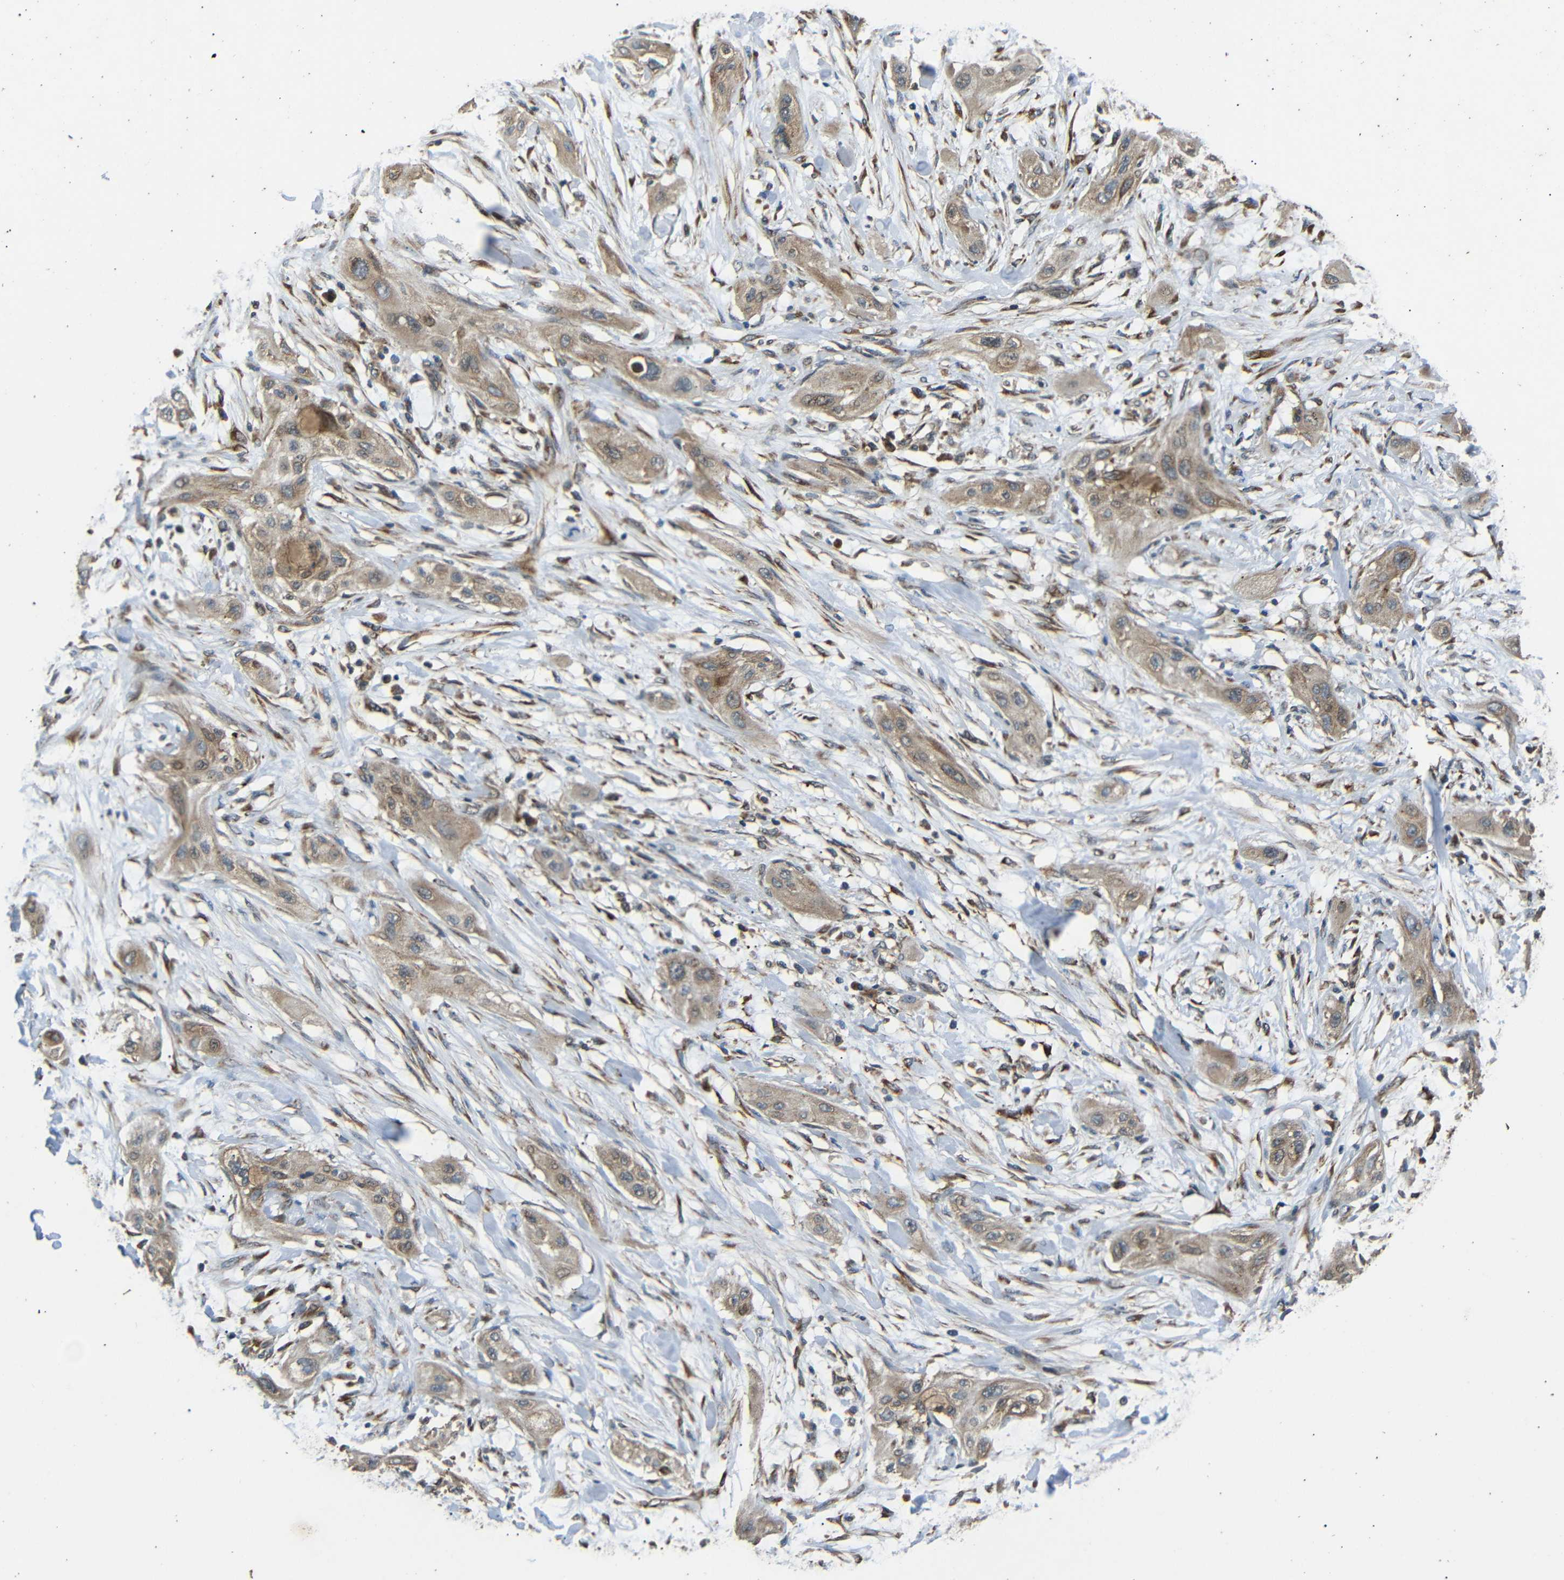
{"staining": {"intensity": "moderate", "quantity": ">75%", "location": "cytoplasmic/membranous"}, "tissue": "lung cancer", "cell_type": "Tumor cells", "image_type": "cancer", "snomed": [{"axis": "morphology", "description": "Squamous cell carcinoma, NOS"}, {"axis": "topography", "description": "Lung"}], "caption": "Lung squamous cell carcinoma stained with immunohistochemistry reveals moderate cytoplasmic/membranous expression in about >75% of tumor cells.", "gene": "TRPC1", "patient": {"sex": "female", "age": 47}}